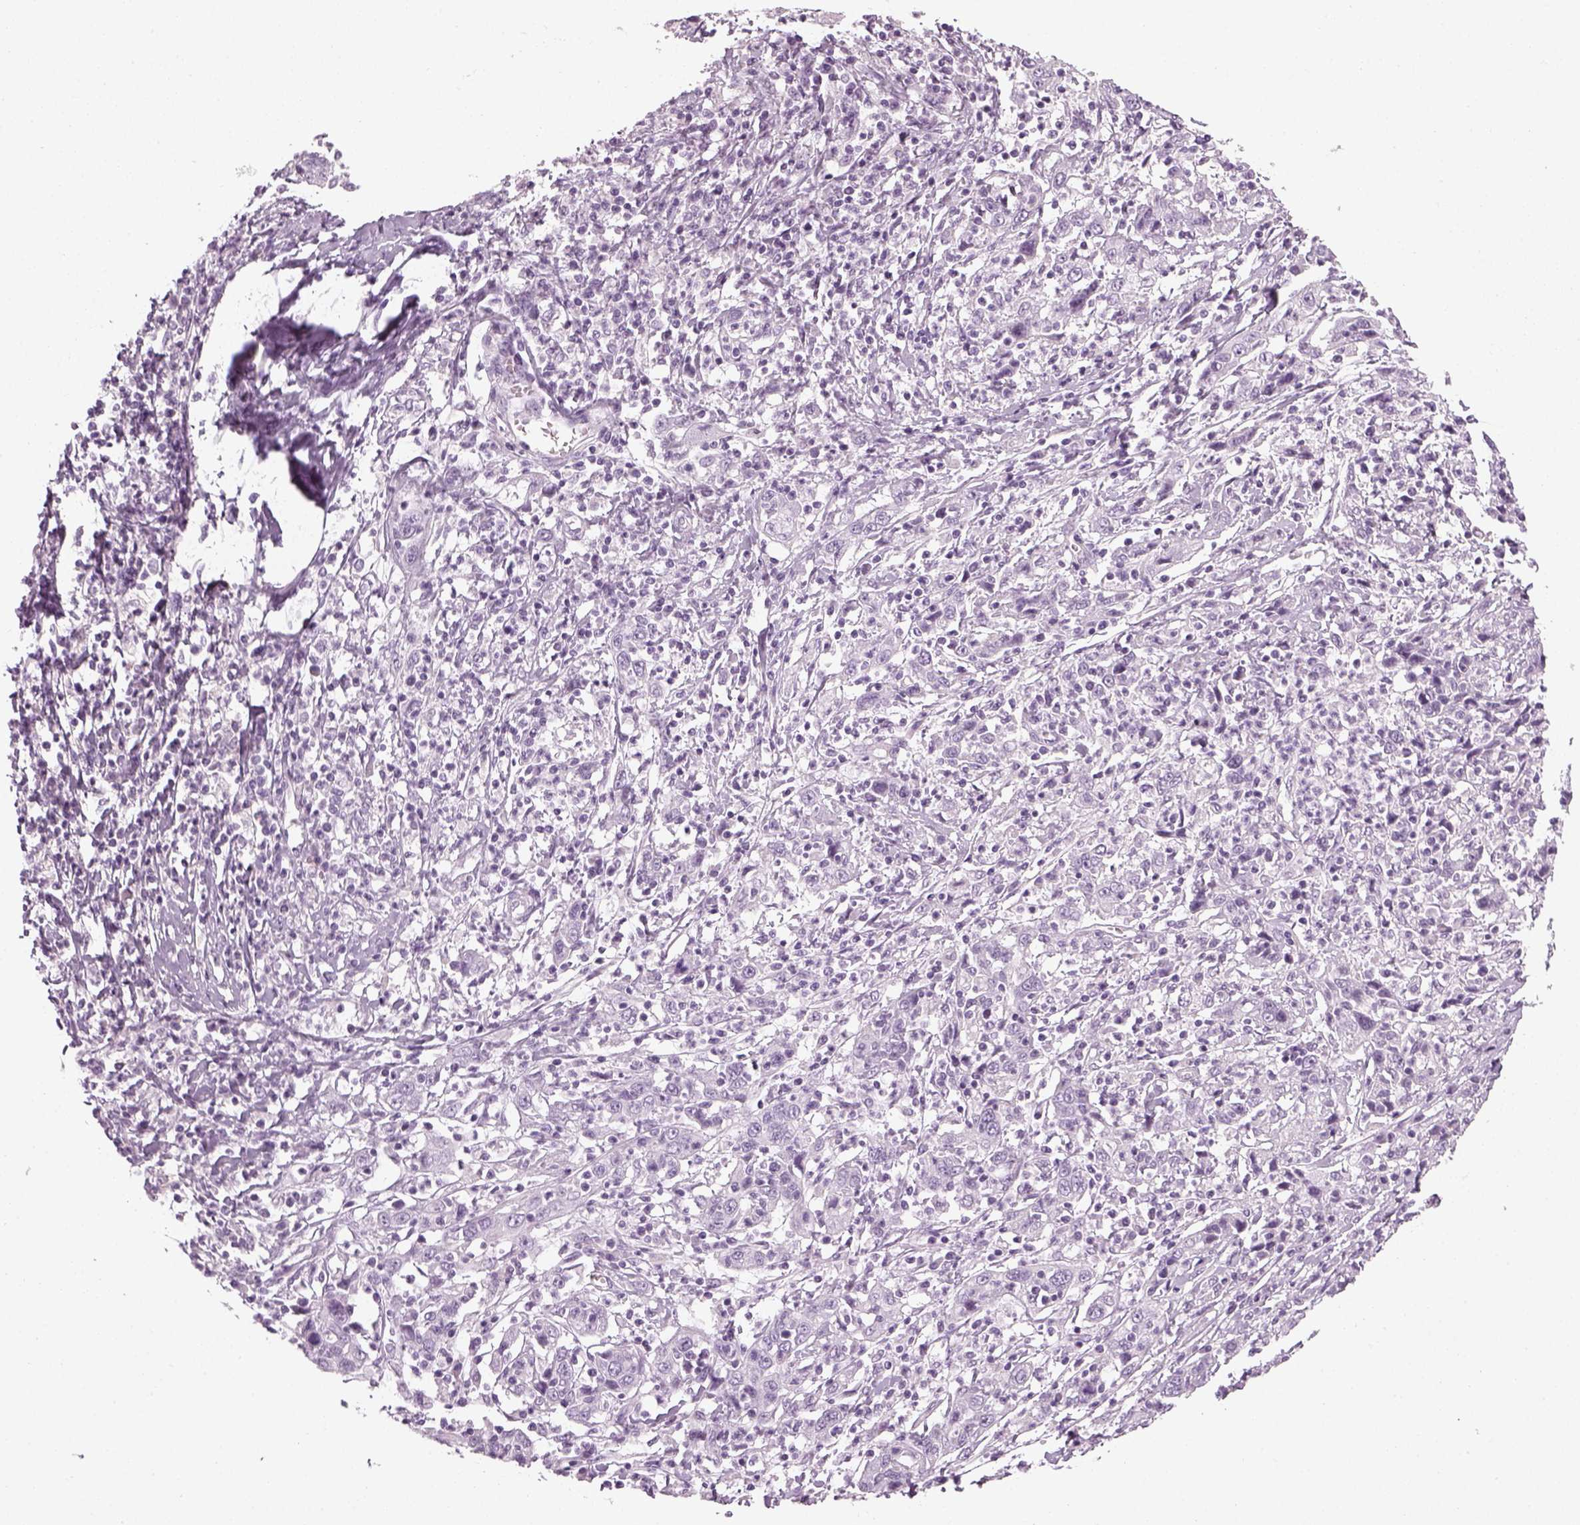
{"staining": {"intensity": "negative", "quantity": "none", "location": "none"}, "tissue": "cervical cancer", "cell_type": "Tumor cells", "image_type": "cancer", "snomed": [{"axis": "morphology", "description": "Squamous cell carcinoma, NOS"}, {"axis": "topography", "description": "Cervix"}], "caption": "Immunohistochemistry micrograph of human squamous cell carcinoma (cervical) stained for a protein (brown), which demonstrates no expression in tumor cells.", "gene": "GAS2L2", "patient": {"sex": "female", "age": 46}}